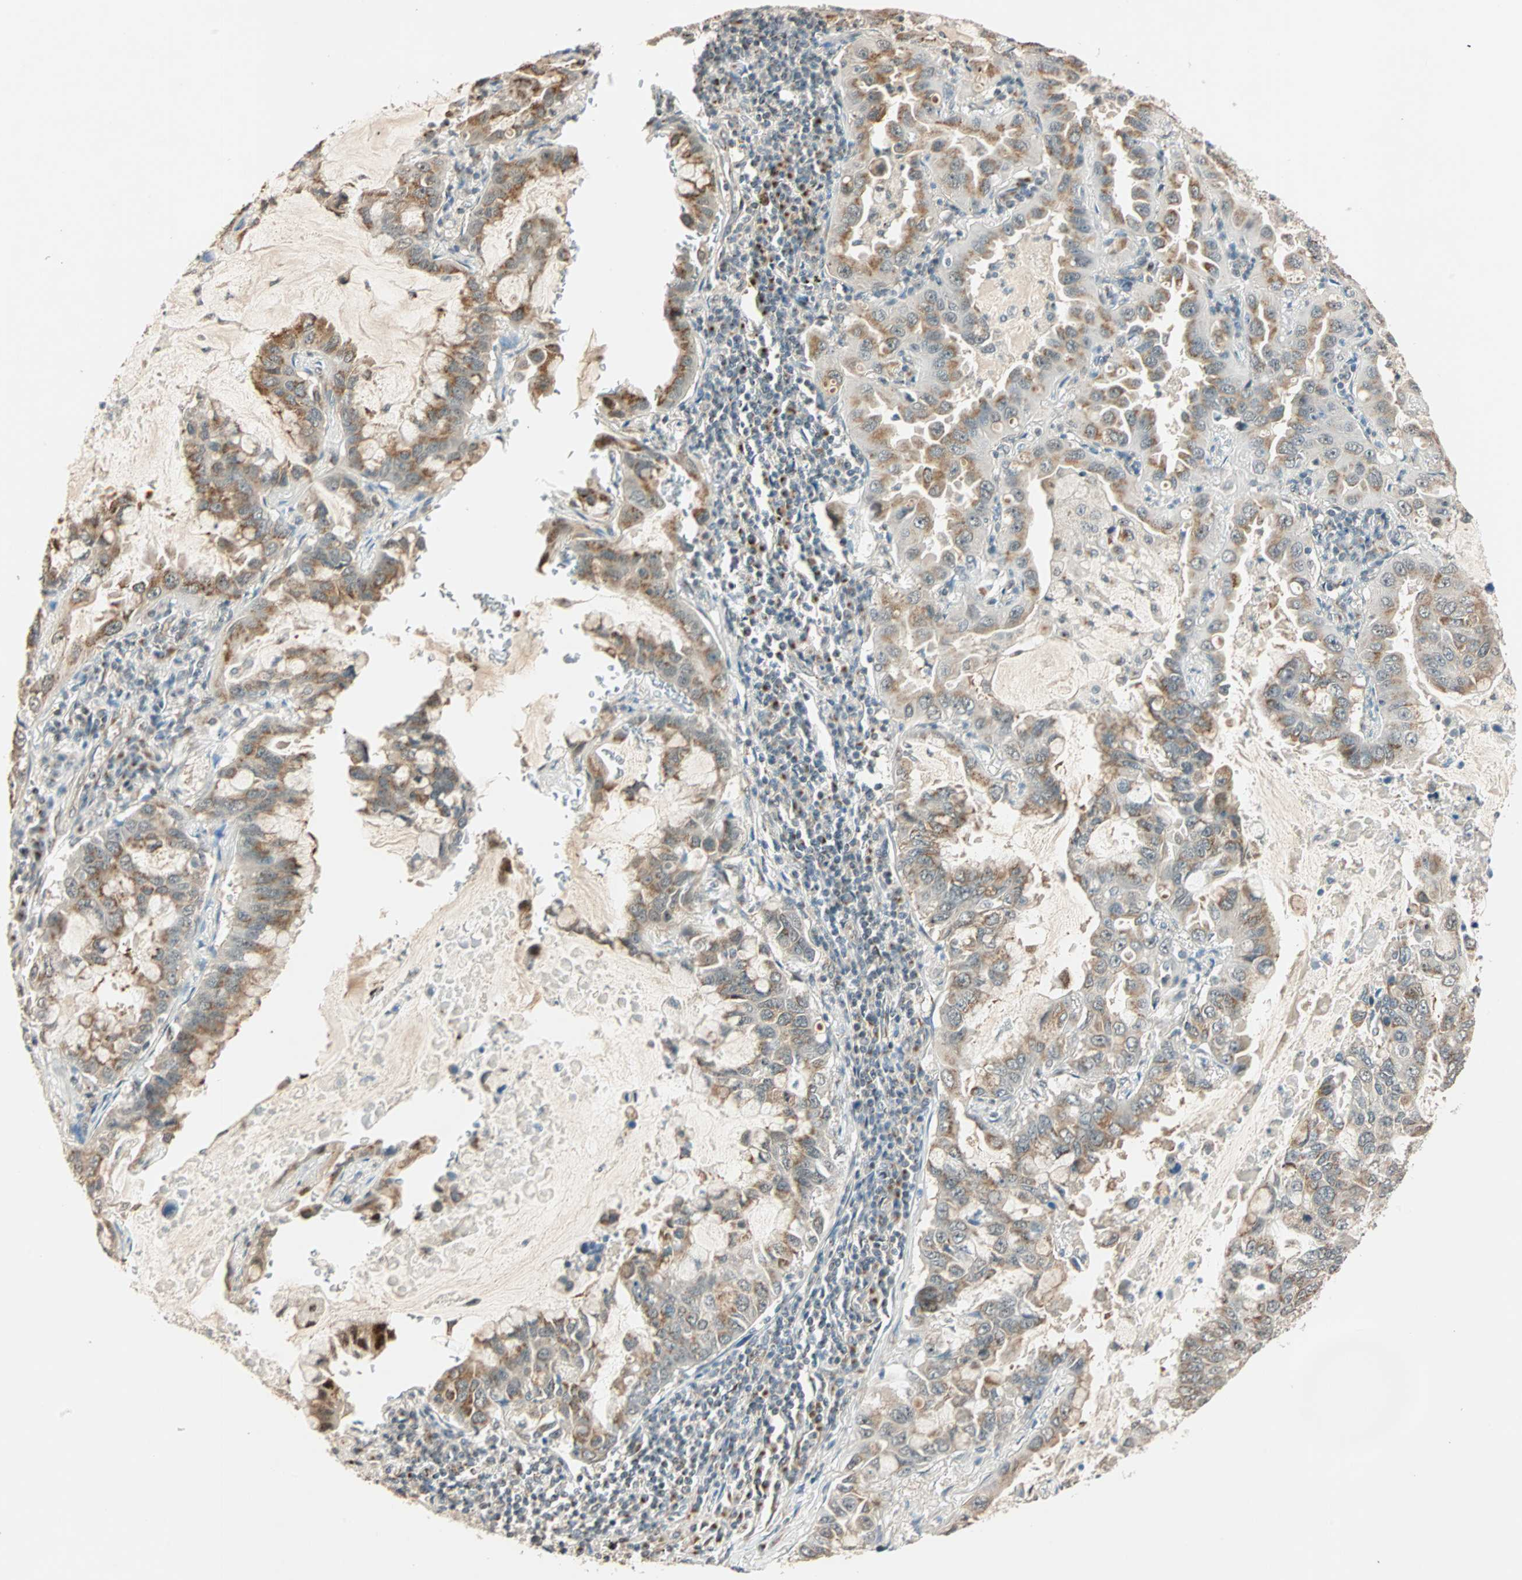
{"staining": {"intensity": "moderate", "quantity": "25%-75%", "location": "cytoplasmic/membranous"}, "tissue": "lung cancer", "cell_type": "Tumor cells", "image_type": "cancer", "snomed": [{"axis": "morphology", "description": "Adenocarcinoma, NOS"}, {"axis": "topography", "description": "Lung"}], "caption": "Human adenocarcinoma (lung) stained for a protein (brown) shows moderate cytoplasmic/membranous positive staining in approximately 25%-75% of tumor cells.", "gene": "PRDM2", "patient": {"sex": "male", "age": 64}}